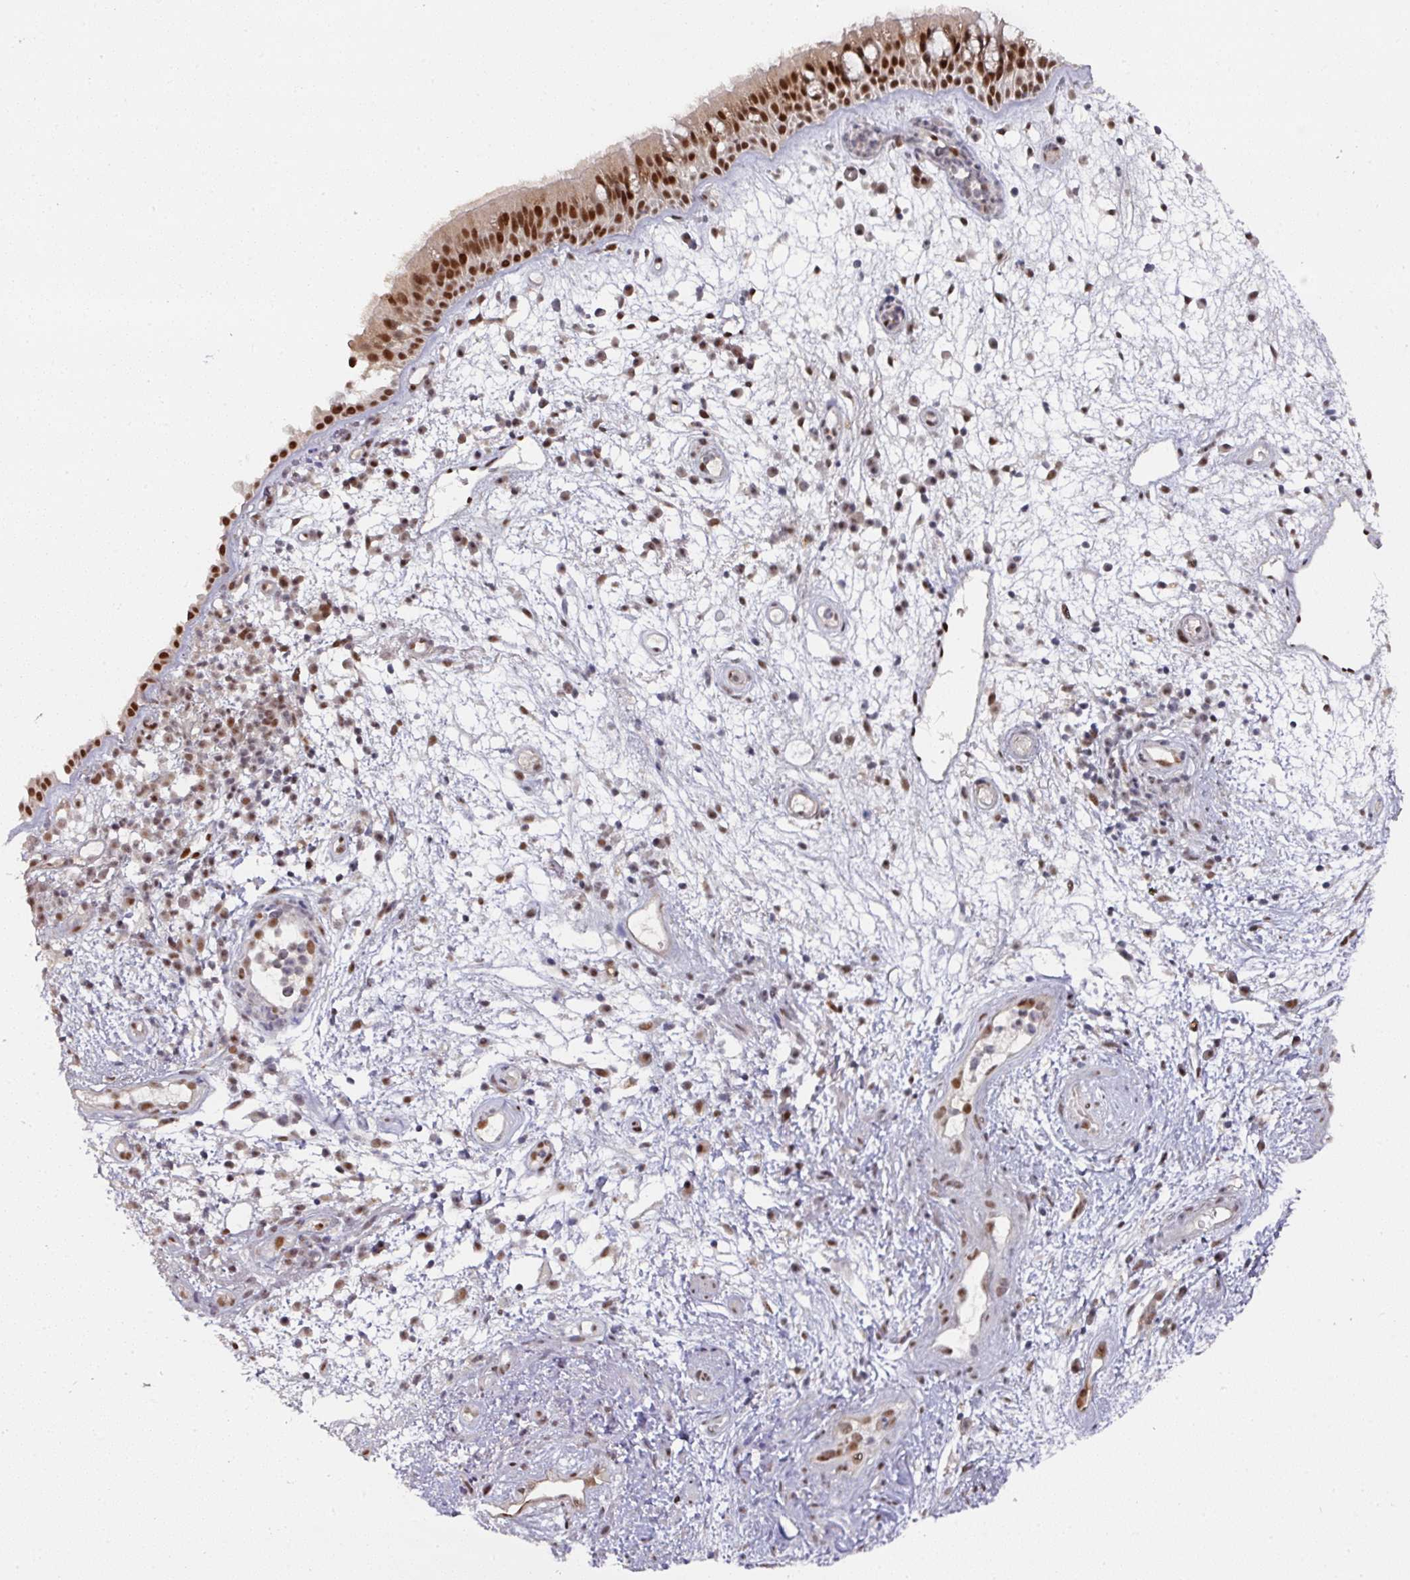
{"staining": {"intensity": "strong", "quantity": ">75%", "location": "nuclear"}, "tissue": "nasopharynx", "cell_type": "Respiratory epithelial cells", "image_type": "normal", "snomed": [{"axis": "morphology", "description": "Normal tissue, NOS"}, {"axis": "morphology", "description": "Inflammation, NOS"}, {"axis": "topography", "description": "Nasopharynx"}], "caption": "Brown immunohistochemical staining in normal human nasopharynx displays strong nuclear staining in approximately >75% of respiratory epithelial cells. (DAB = brown stain, brightfield microscopy at high magnification).", "gene": "ENSG00000289690", "patient": {"sex": "male", "age": 54}}